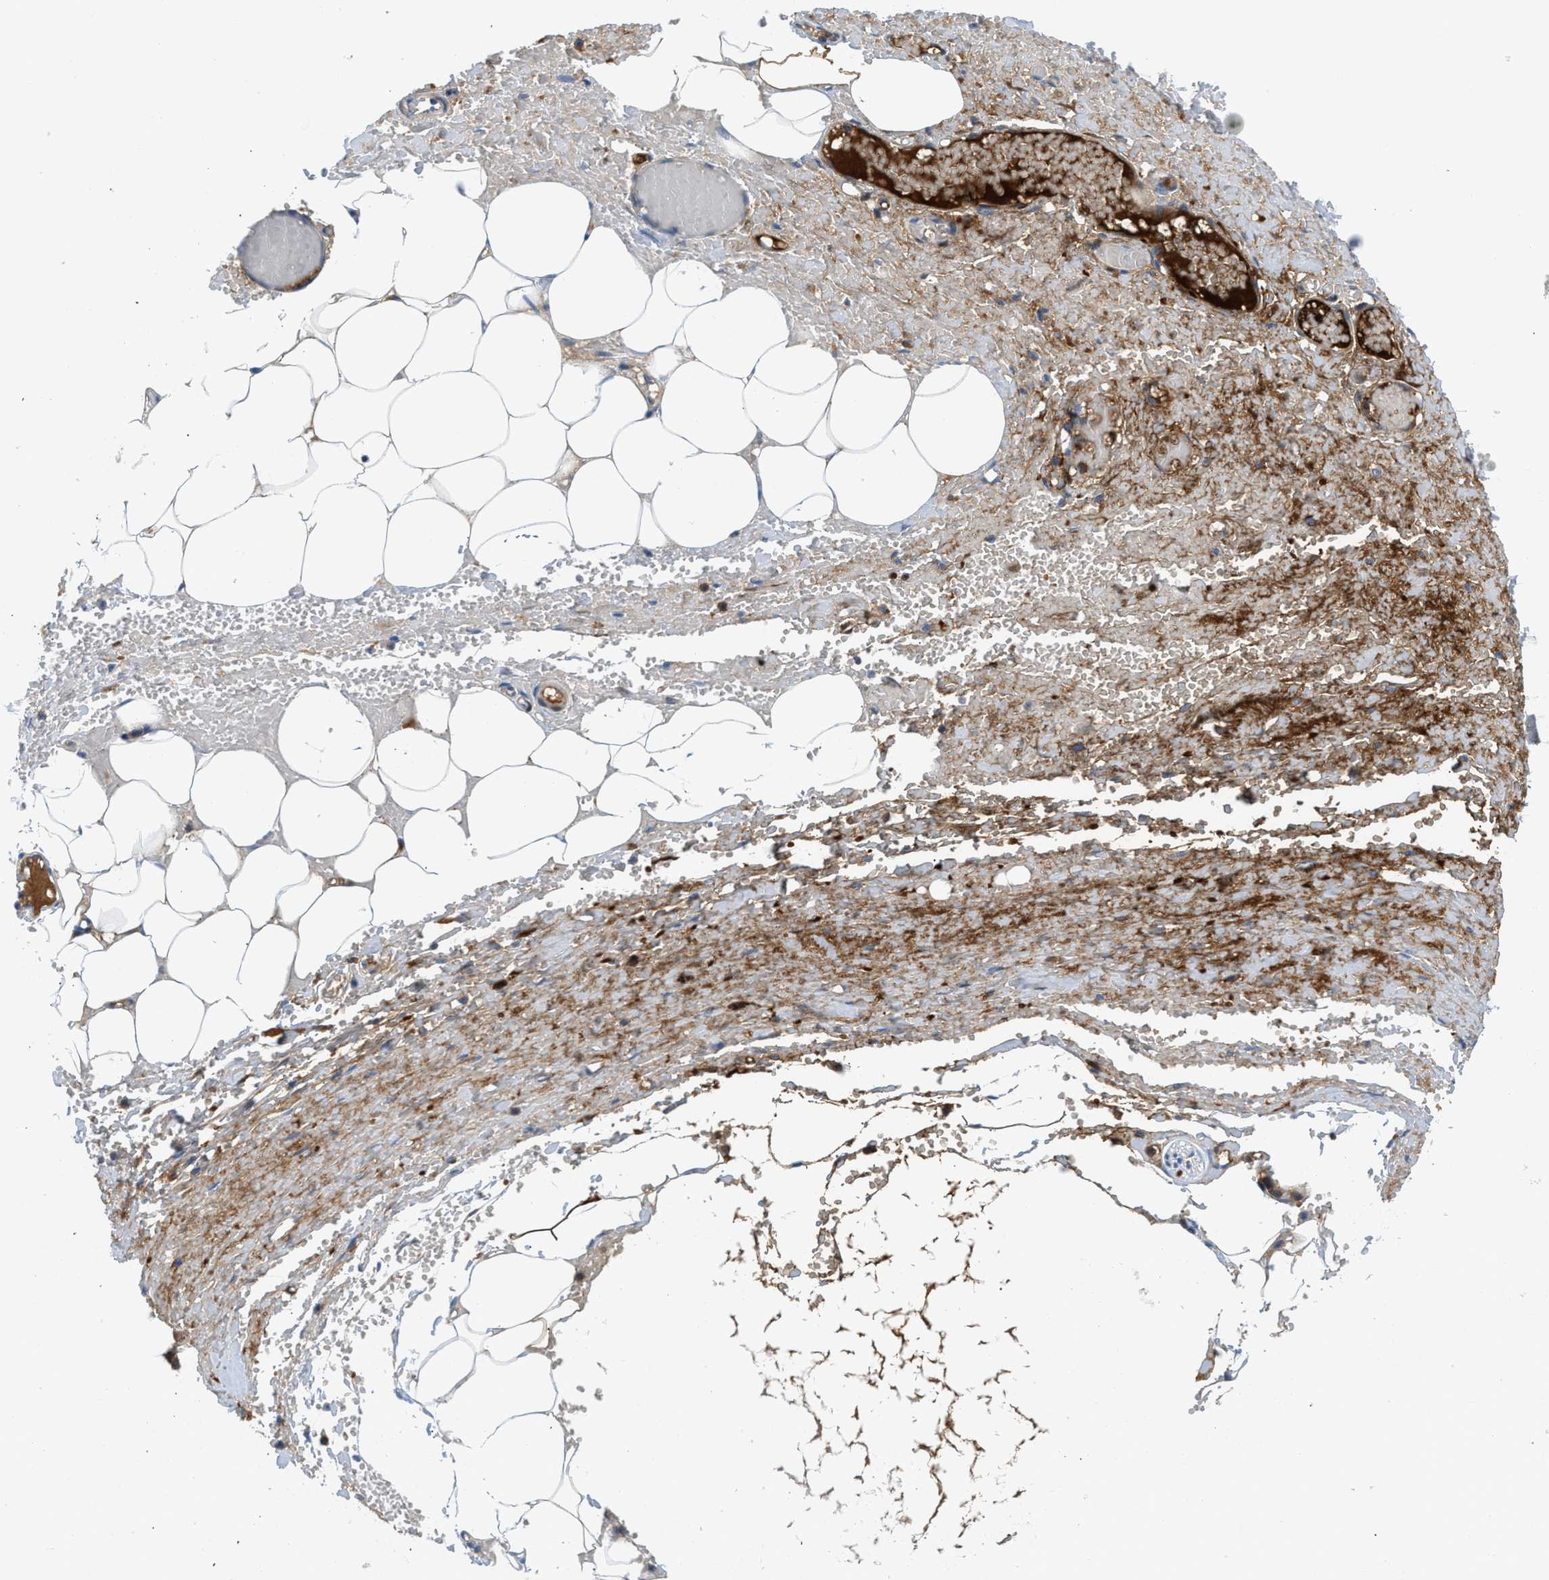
{"staining": {"intensity": "negative", "quantity": "none", "location": "none"}, "tissue": "adipose tissue", "cell_type": "Adipocytes", "image_type": "normal", "snomed": [{"axis": "morphology", "description": "Normal tissue, NOS"}, {"axis": "topography", "description": "Soft tissue"}, {"axis": "topography", "description": "Vascular tissue"}], "caption": "DAB (3,3'-diaminobenzidine) immunohistochemical staining of benign human adipose tissue displays no significant positivity in adipocytes.", "gene": "LEF1", "patient": {"sex": "female", "age": 35}}